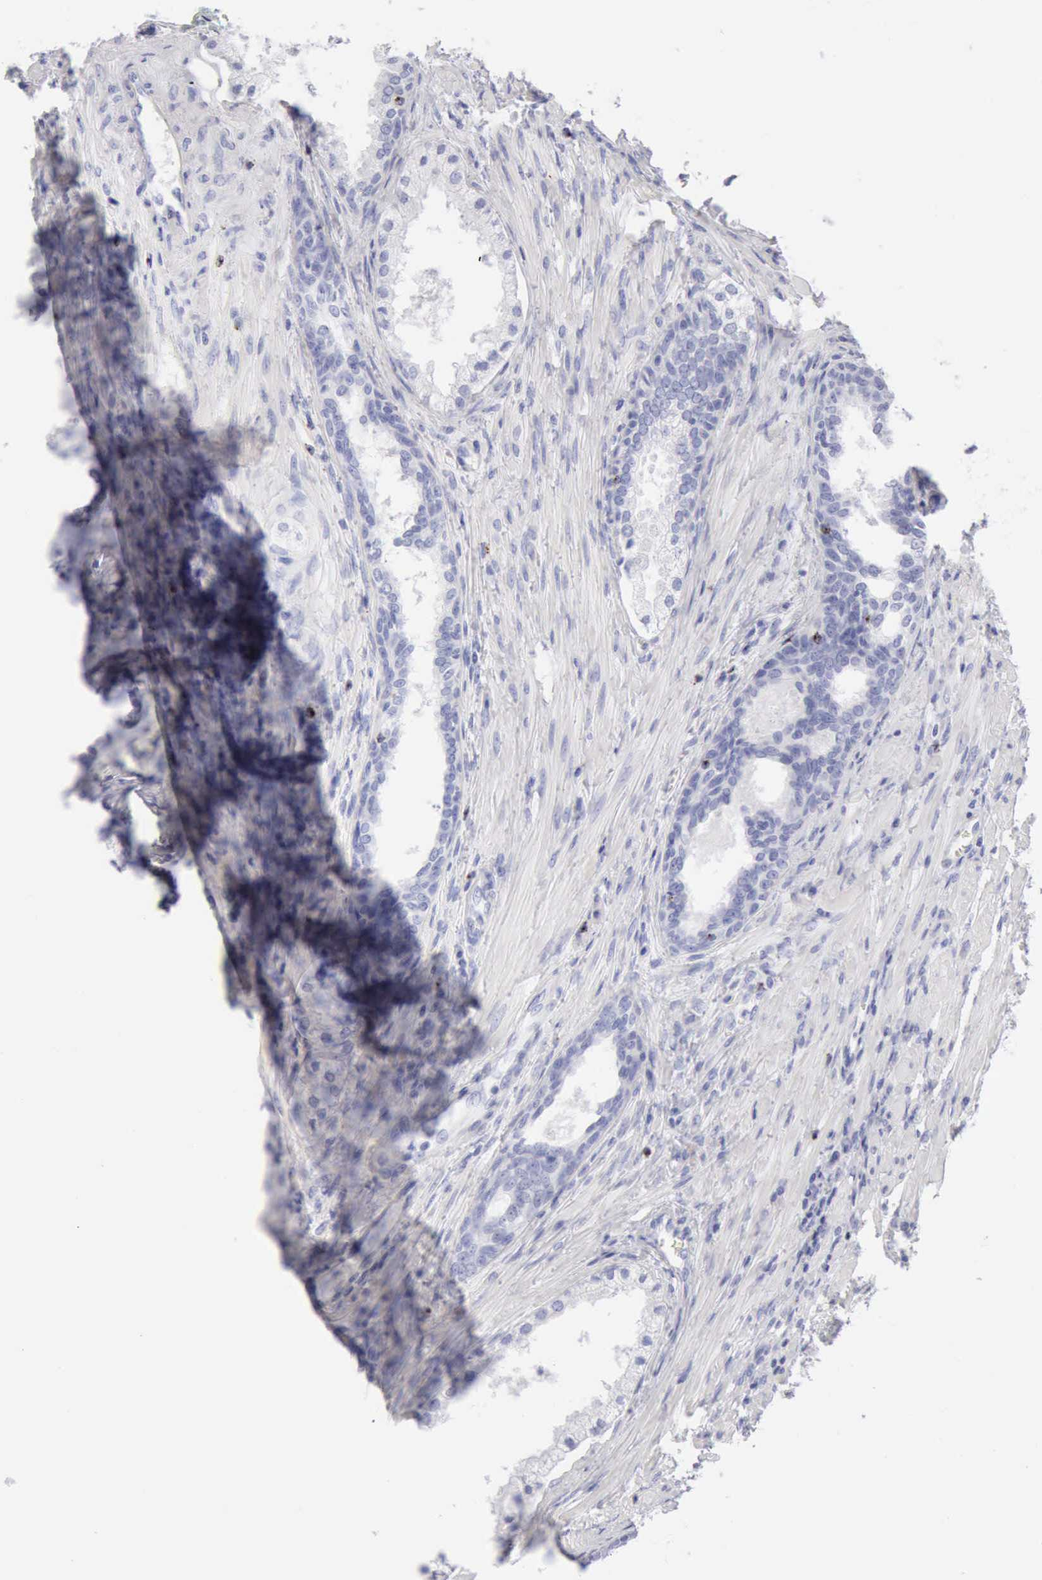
{"staining": {"intensity": "negative", "quantity": "none", "location": "none"}, "tissue": "prostate cancer", "cell_type": "Tumor cells", "image_type": "cancer", "snomed": [{"axis": "morphology", "description": "Adenocarcinoma, Medium grade"}, {"axis": "topography", "description": "Prostate"}], "caption": "Tumor cells are negative for brown protein staining in prostate cancer. Nuclei are stained in blue.", "gene": "GZMB", "patient": {"sex": "male", "age": 70}}